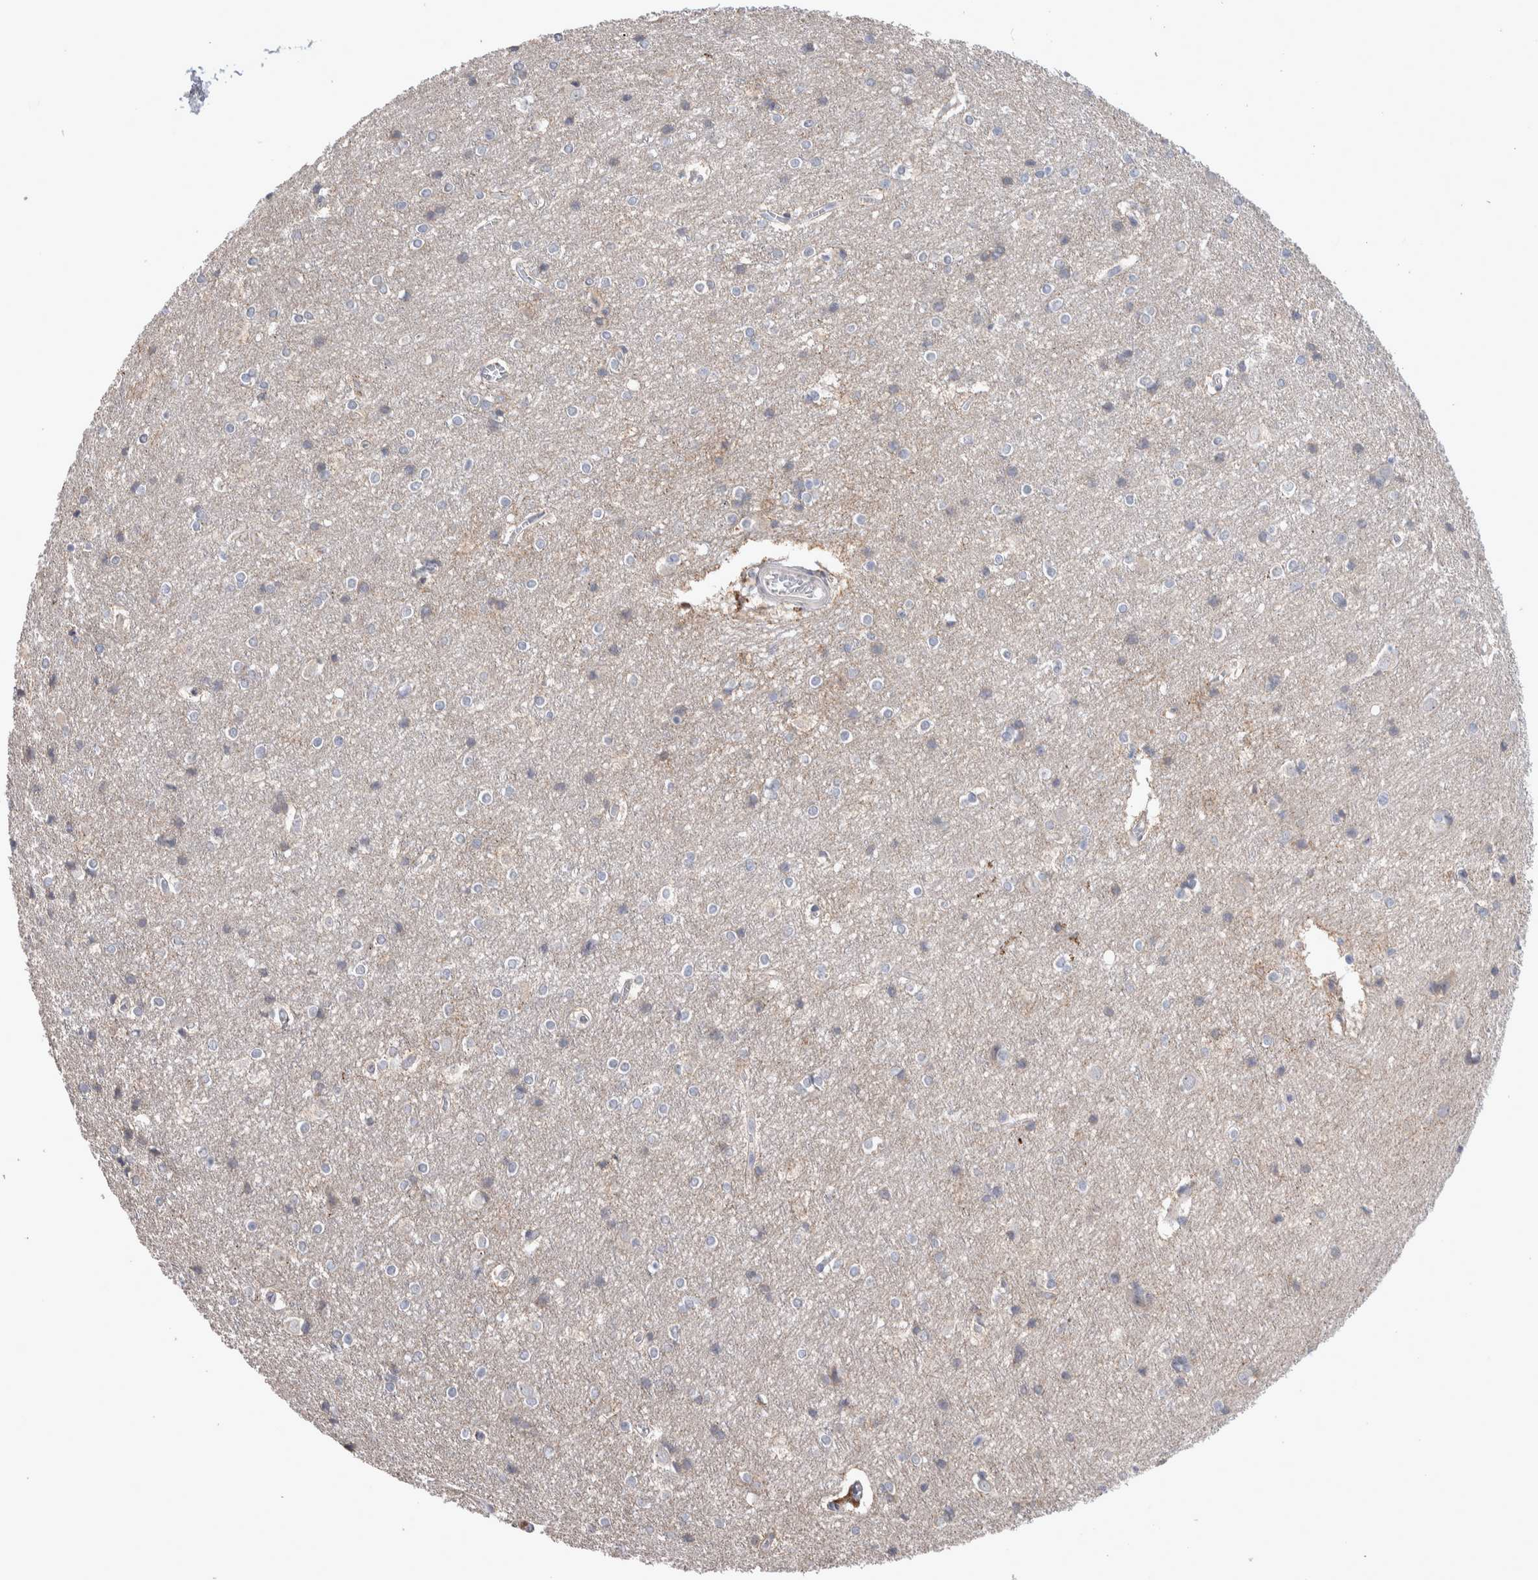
{"staining": {"intensity": "negative", "quantity": "none", "location": "none"}, "tissue": "cerebral cortex", "cell_type": "Endothelial cells", "image_type": "normal", "snomed": [{"axis": "morphology", "description": "Normal tissue, NOS"}, {"axis": "topography", "description": "Cerebral cortex"}], "caption": "Immunohistochemistry (IHC) histopathology image of normal cerebral cortex stained for a protein (brown), which exhibits no staining in endothelial cells. (DAB (3,3'-diaminobenzidine) immunohistochemistry (IHC), high magnification).", "gene": "IBTK", "patient": {"sex": "male", "age": 54}}